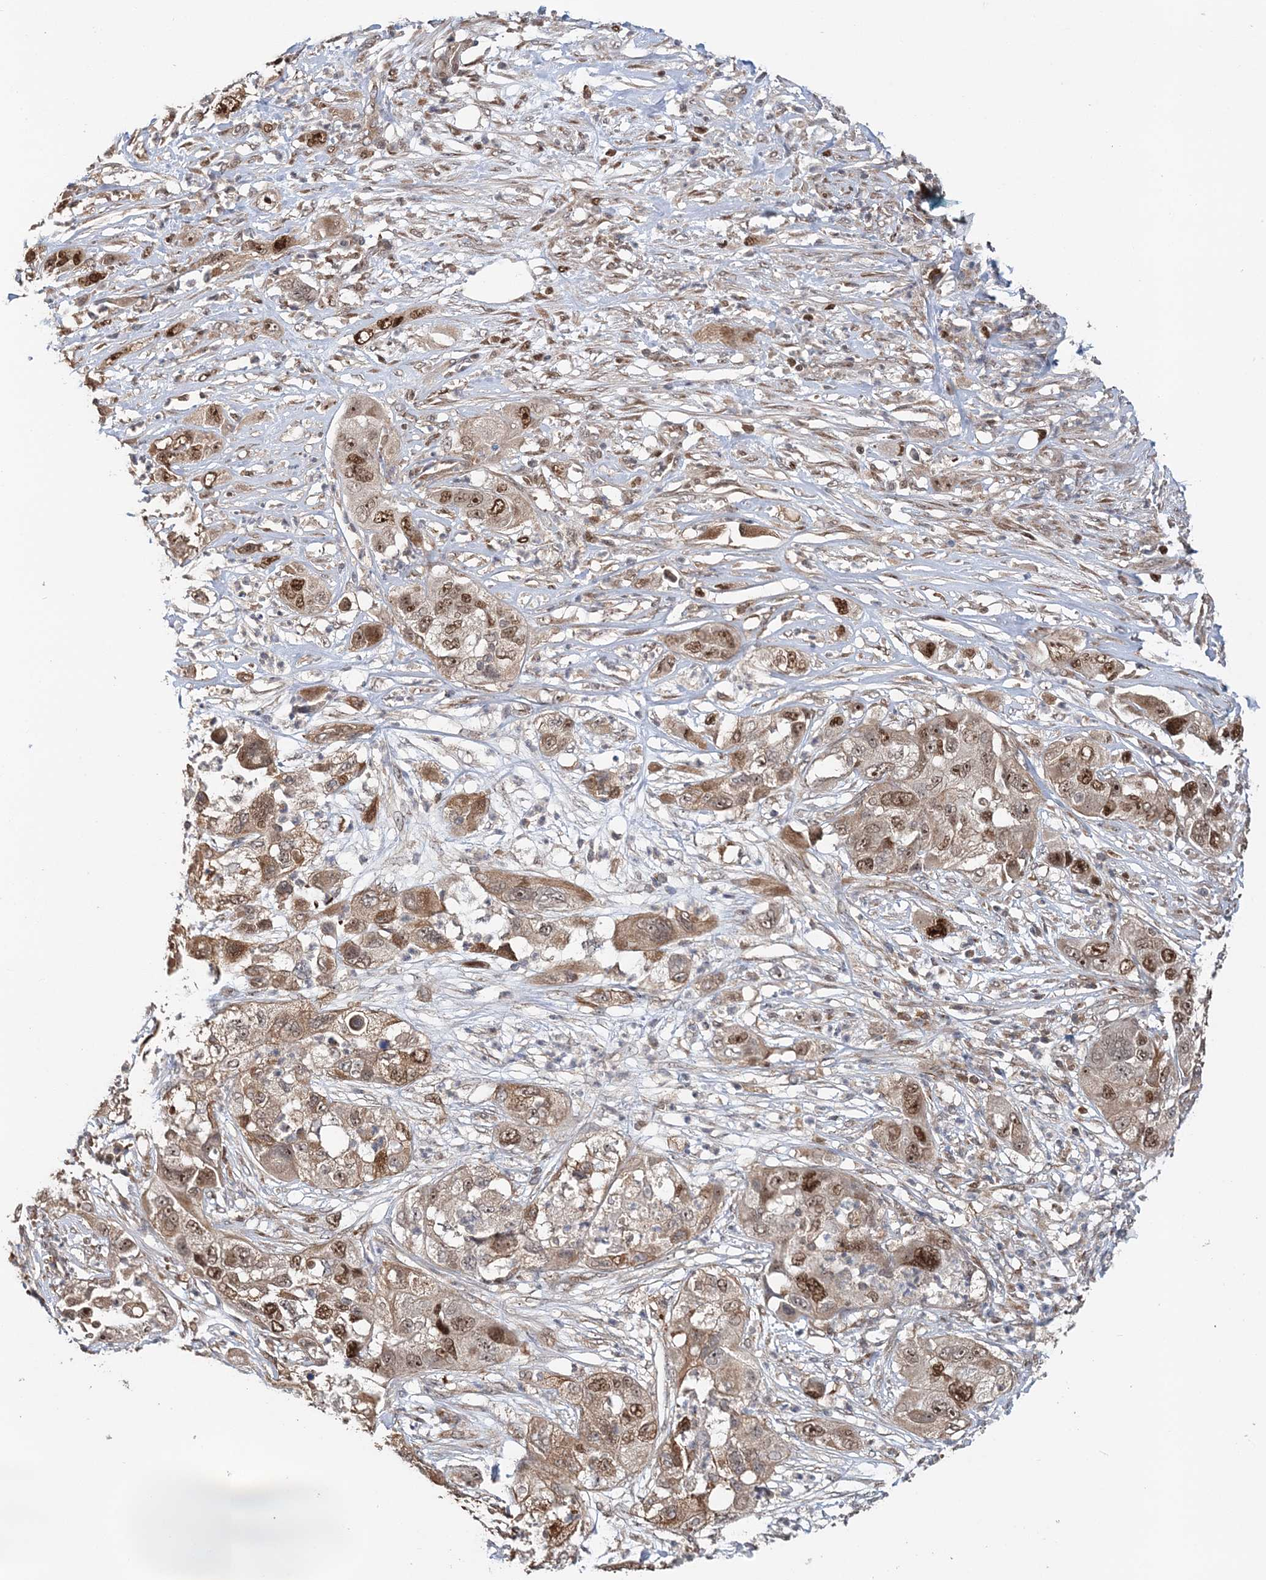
{"staining": {"intensity": "moderate", "quantity": ">75%", "location": "cytoplasmic/membranous,nuclear"}, "tissue": "pancreatic cancer", "cell_type": "Tumor cells", "image_type": "cancer", "snomed": [{"axis": "morphology", "description": "Adenocarcinoma, NOS"}, {"axis": "topography", "description": "Pancreas"}], "caption": "Immunohistochemistry image of pancreatic adenocarcinoma stained for a protein (brown), which exhibits medium levels of moderate cytoplasmic/membranous and nuclear expression in about >75% of tumor cells.", "gene": "KIF4A", "patient": {"sex": "female", "age": 78}}